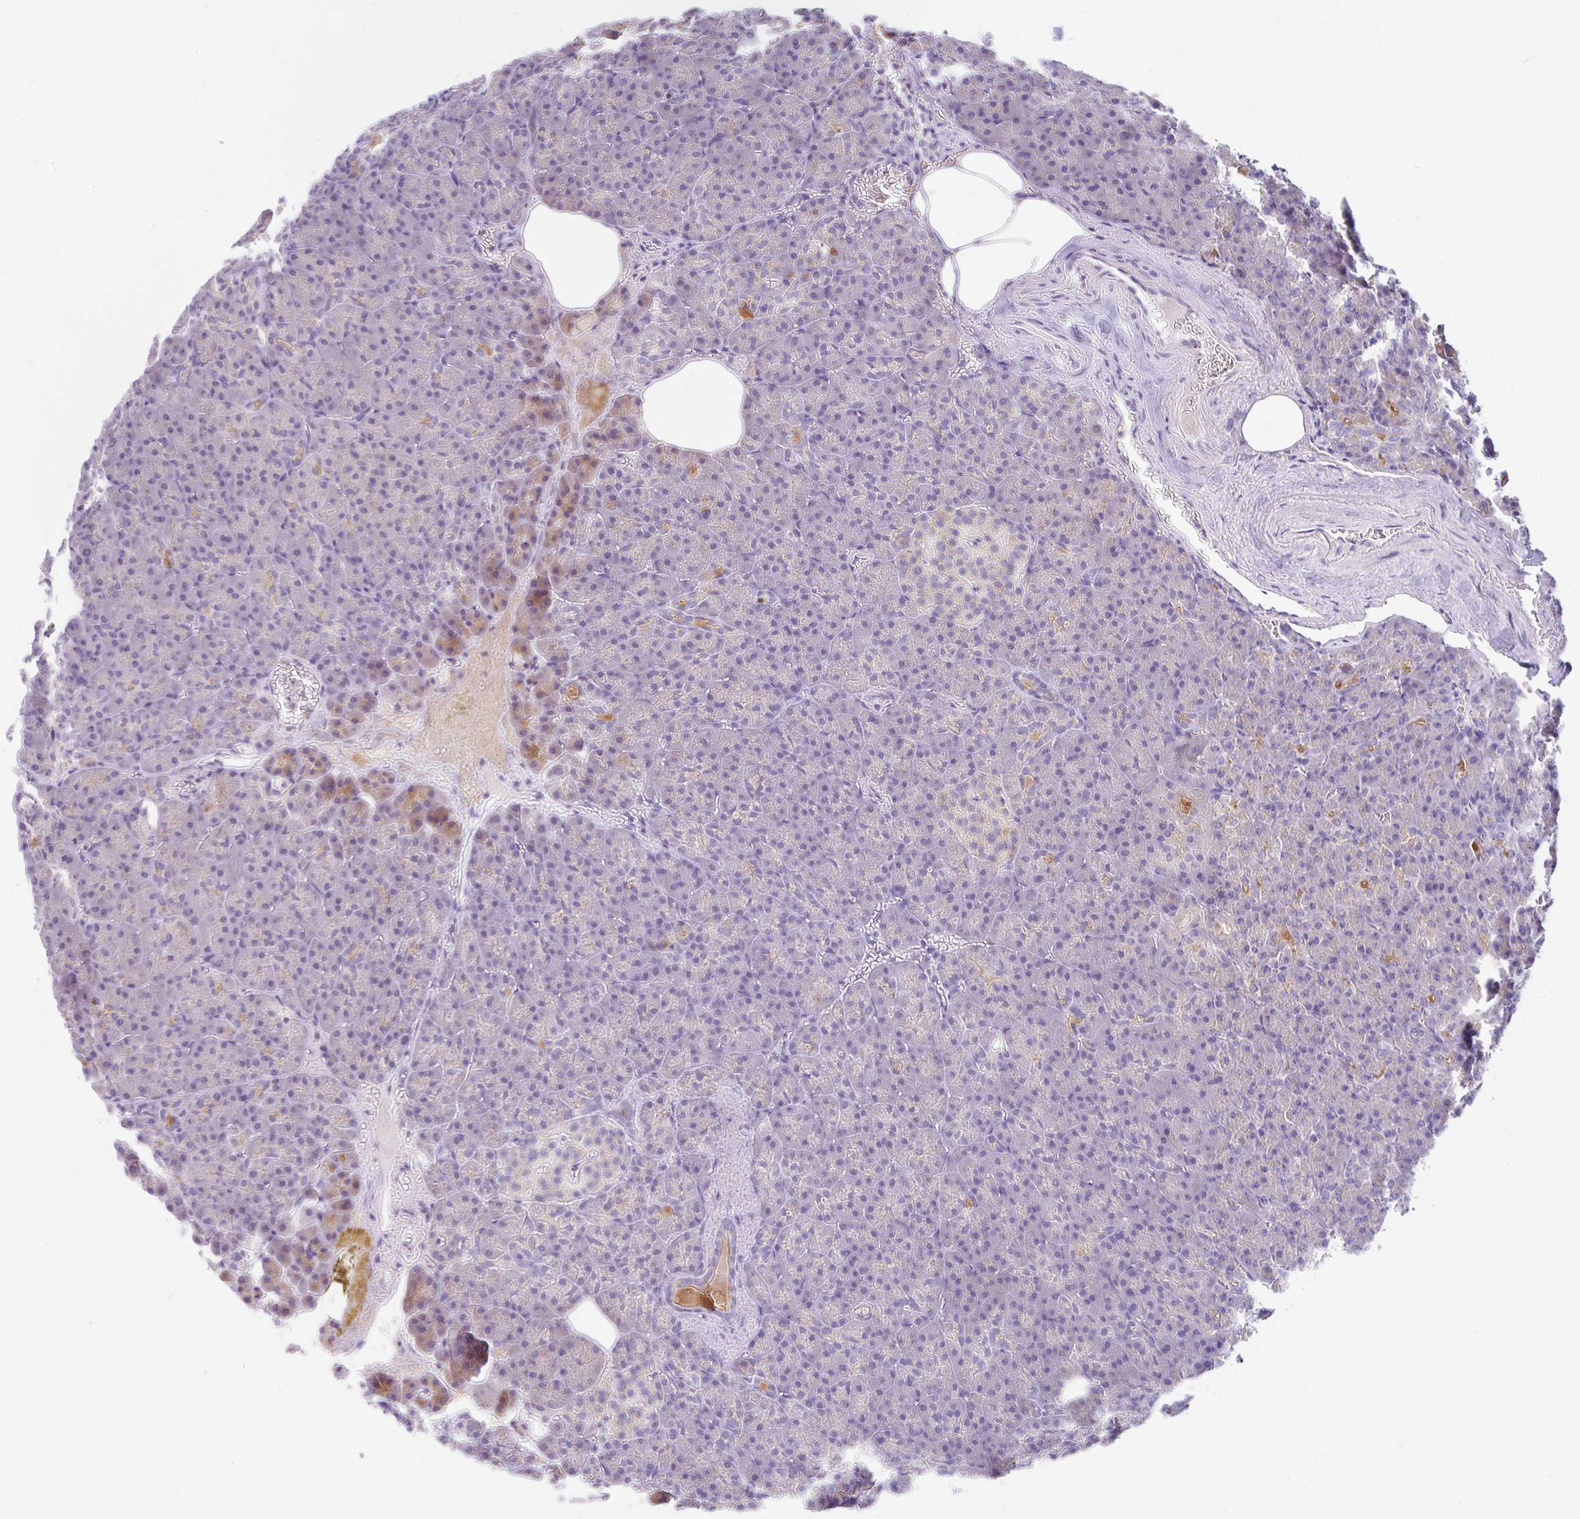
{"staining": {"intensity": "moderate", "quantity": "25%-75%", "location": "cytoplasmic/membranous"}, "tissue": "pancreas", "cell_type": "Exocrine glandular cells", "image_type": "normal", "snomed": [{"axis": "morphology", "description": "Normal tissue, NOS"}, {"axis": "topography", "description": "Pancreas"}], "caption": "A medium amount of moderate cytoplasmic/membranous positivity is present in about 25%-75% of exocrine glandular cells in benign pancreas. The protein is shown in brown color, while the nuclei are stained blue.", "gene": "ZNF33A", "patient": {"sex": "female", "age": 74}}